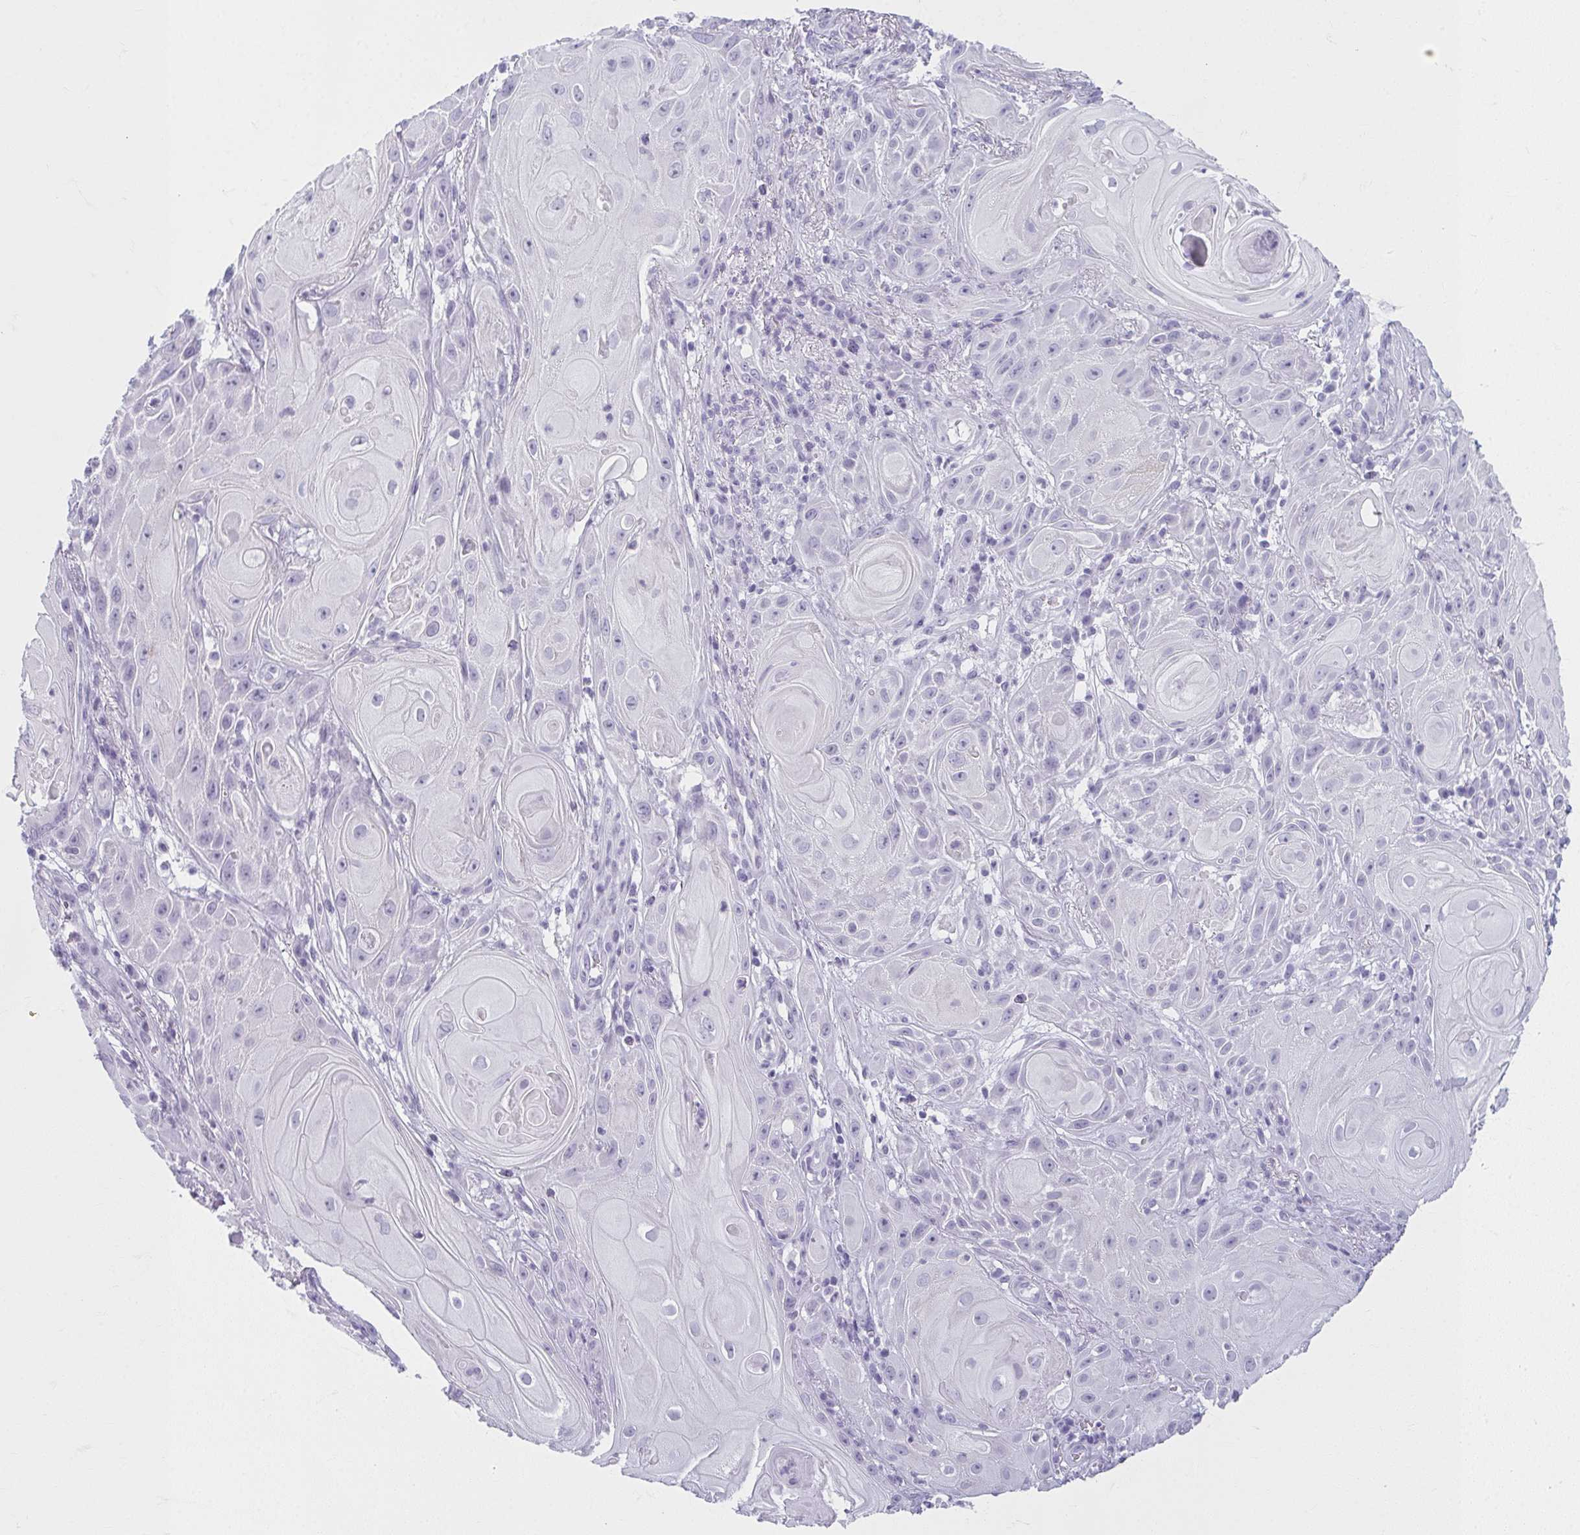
{"staining": {"intensity": "negative", "quantity": "none", "location": "none"}, "tissue": "skin cancer", "cell_type": "Tumor cells", "image_type": "cancer", "snomed": [{"axis": "morphology", "description": "Squamous cell carcinoma, NOS"}, {"axis": "topography", "description": "Skin"}], "caption": "A high-resolution histopathology image shows immunohistochemistry staining of skin cancer (squamous cell carcinoma), which exhibits no significant positivity in tumor cells.", "gene": "MOBP", "patient": {"sex": "male", "age": 62}}